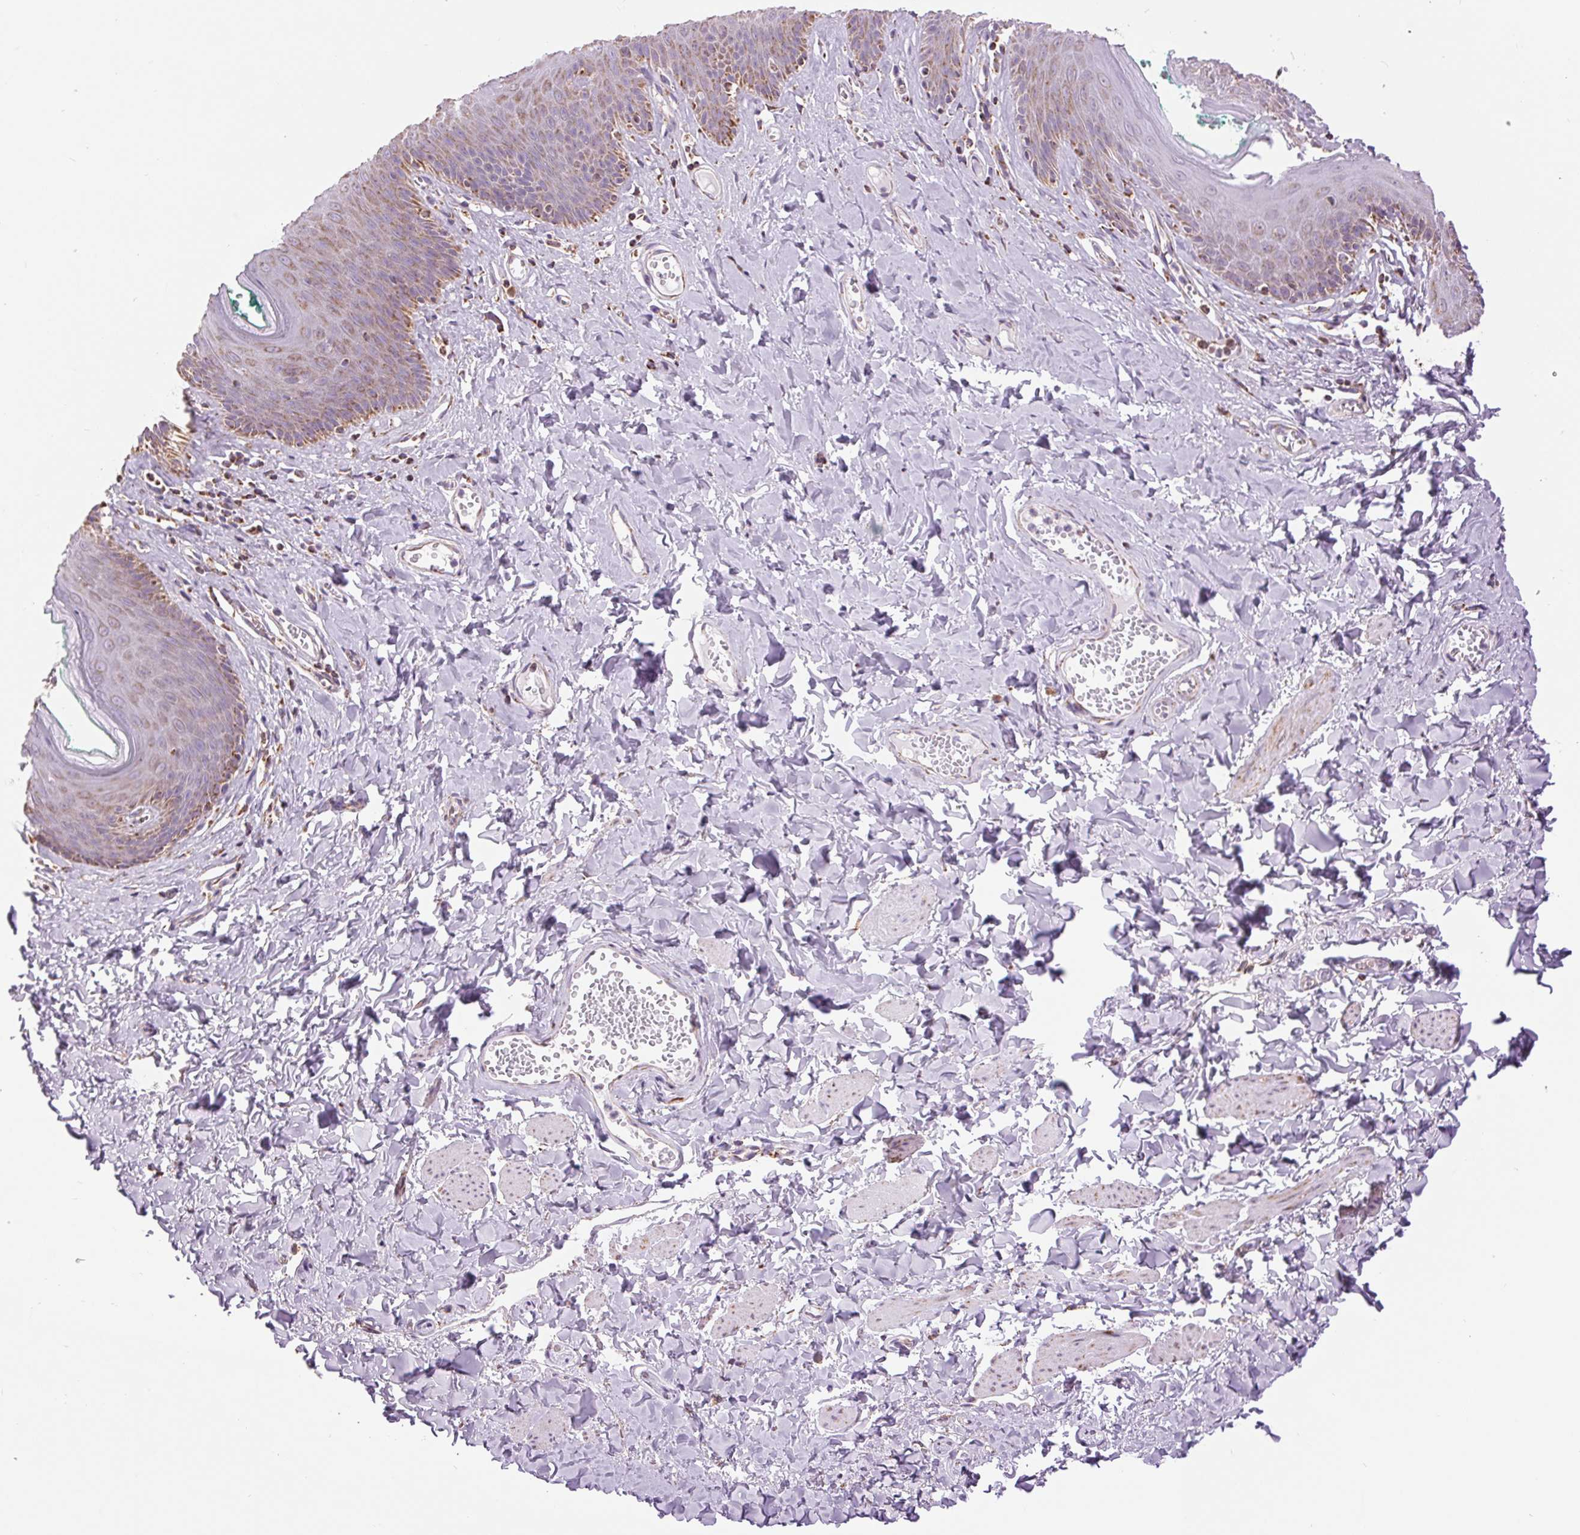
{"staining": {"intensity": "moderate", "quantity": "25%-75%", "location": "cytoplasmic/membranous"}, "tissue": "skin", "cell_type": "Epidermal cells", "image_type": "normal", "snomed": [{"axis": "morphology", "description": "Normal tissue, NOS"}, {"axis": "topography", "description": "Vulva"}, {"axis": "topography", "description": "Peripheral nerve tissue"}], "caption": "Protein staining demonstrates moderate cytoplasmic/membranous positivity in approximately 25%-75% of epidermal cells in benign skin.", "gene": "ATP5PB", "patient": {"sex": "female", "age": 66}}